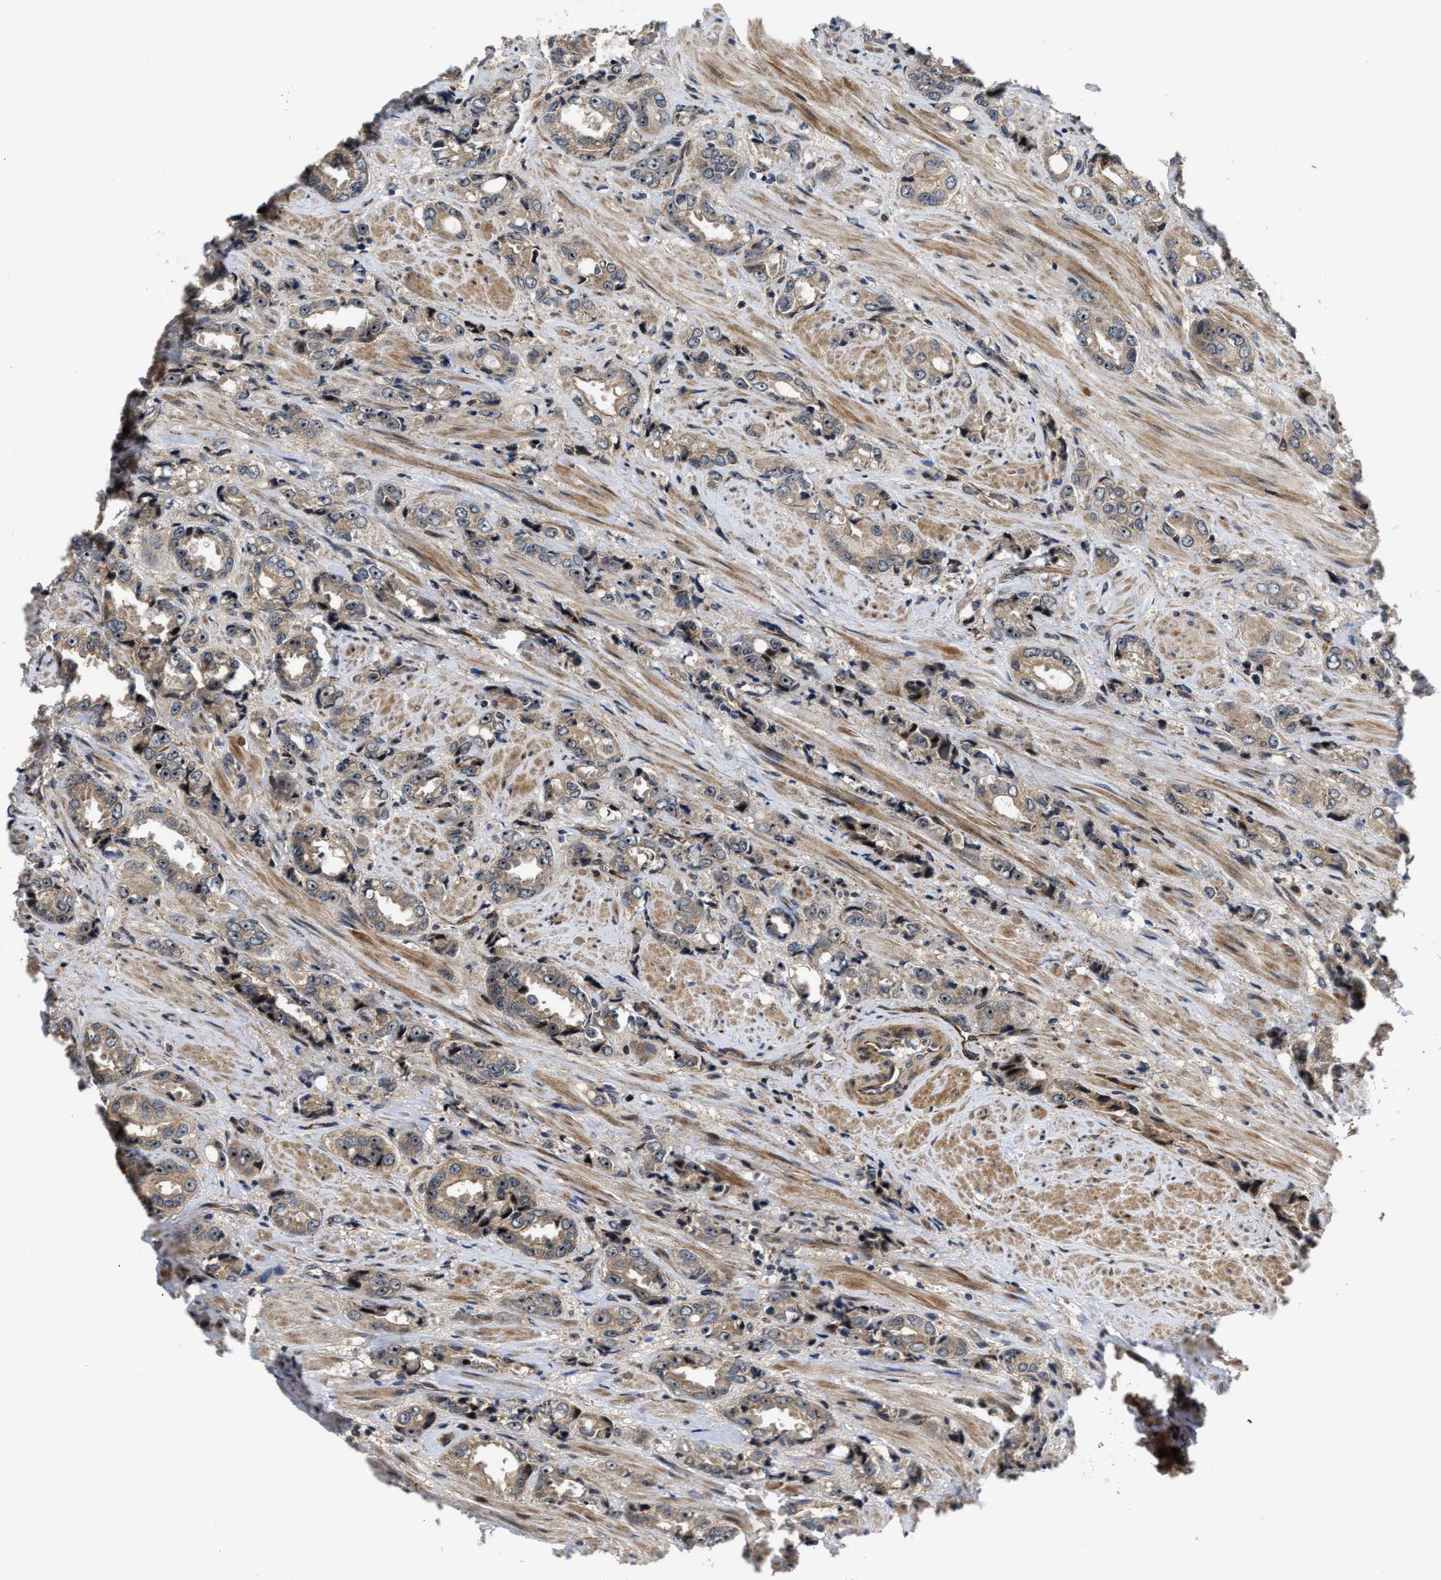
{"staining": {"intensity": "weak", "quantity": ">75%", "location": "cytoplasmic/membranous,nuclear"}, "tissue": "prostate cancer", "cell_type": "Tumor cells", "image_type": "cancer", "snomed": [{"axis": "morphology", "description": "Adenocarcinoma, High grade"}, {"axis": "topography", "description": "Prostate"}], "caption": "A brown stain shows weak cytoplasmic/membranous and nuclear staining of a protein in human prostate cancer tumor cells.", "gene": "ALDH3A2", "patient": {"sex": "male", "age": 61}}